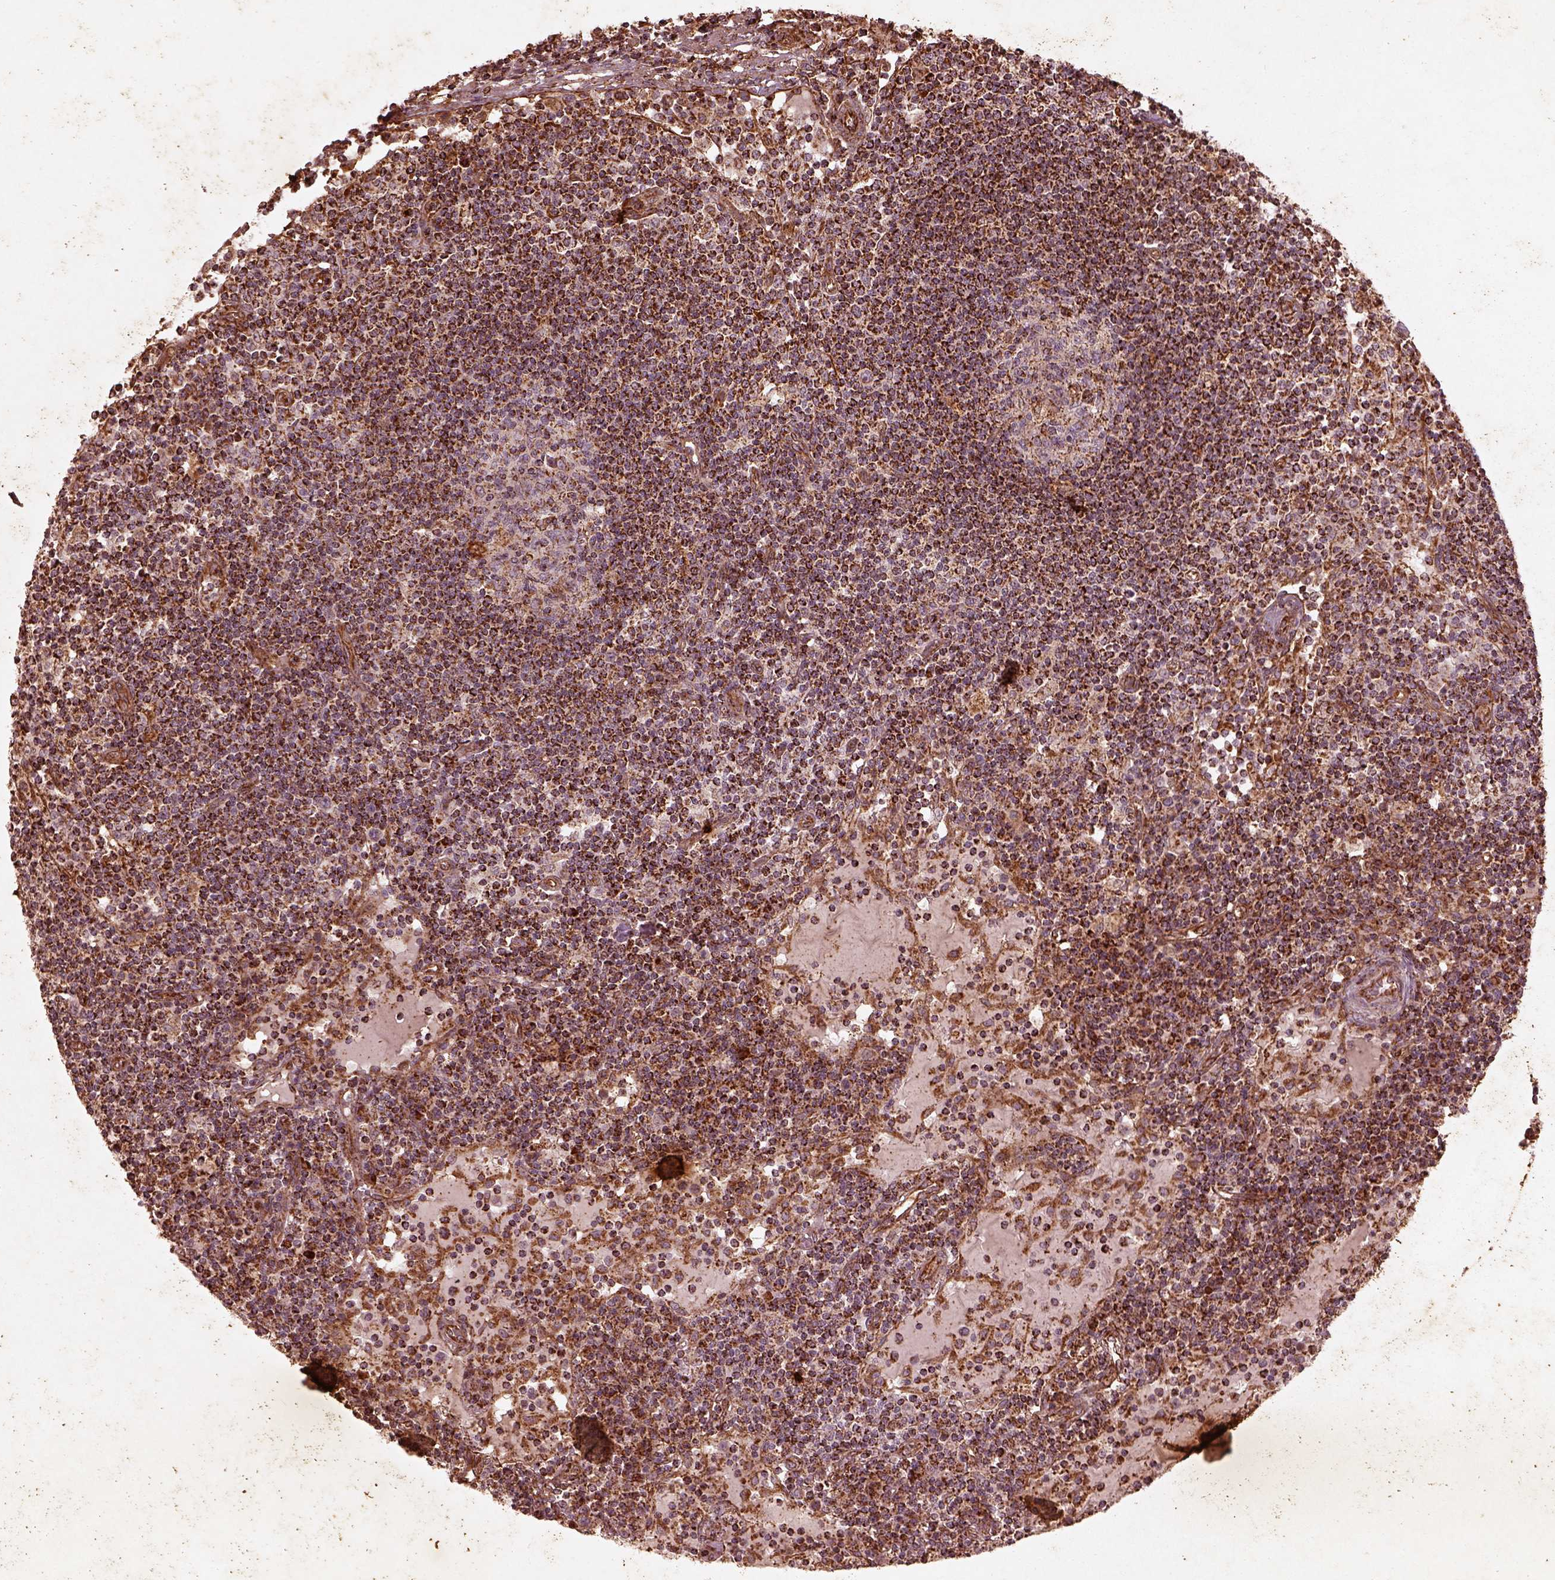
{"staining": {"intensity": "weak", "quantity": ">75%", "location": "cytoplasmic/membranous"}, "tissue": "lymph node", "cell_type": "Germinal center cells", "image_type": "normal", "snomed": [{"axis": "morphology", "description": "Normal tissue, NOS"}, {"axis": "topography", "description": "Lymph node"}], "caption": "This micrograph shows IHC staining of unremarkable lymph node, with low weak cytoplasmic/membranous positivity in about >75% of germinal center cells.", "gene": "ENSG00000285130", "patient": {"sex": "female", "age": 72}}